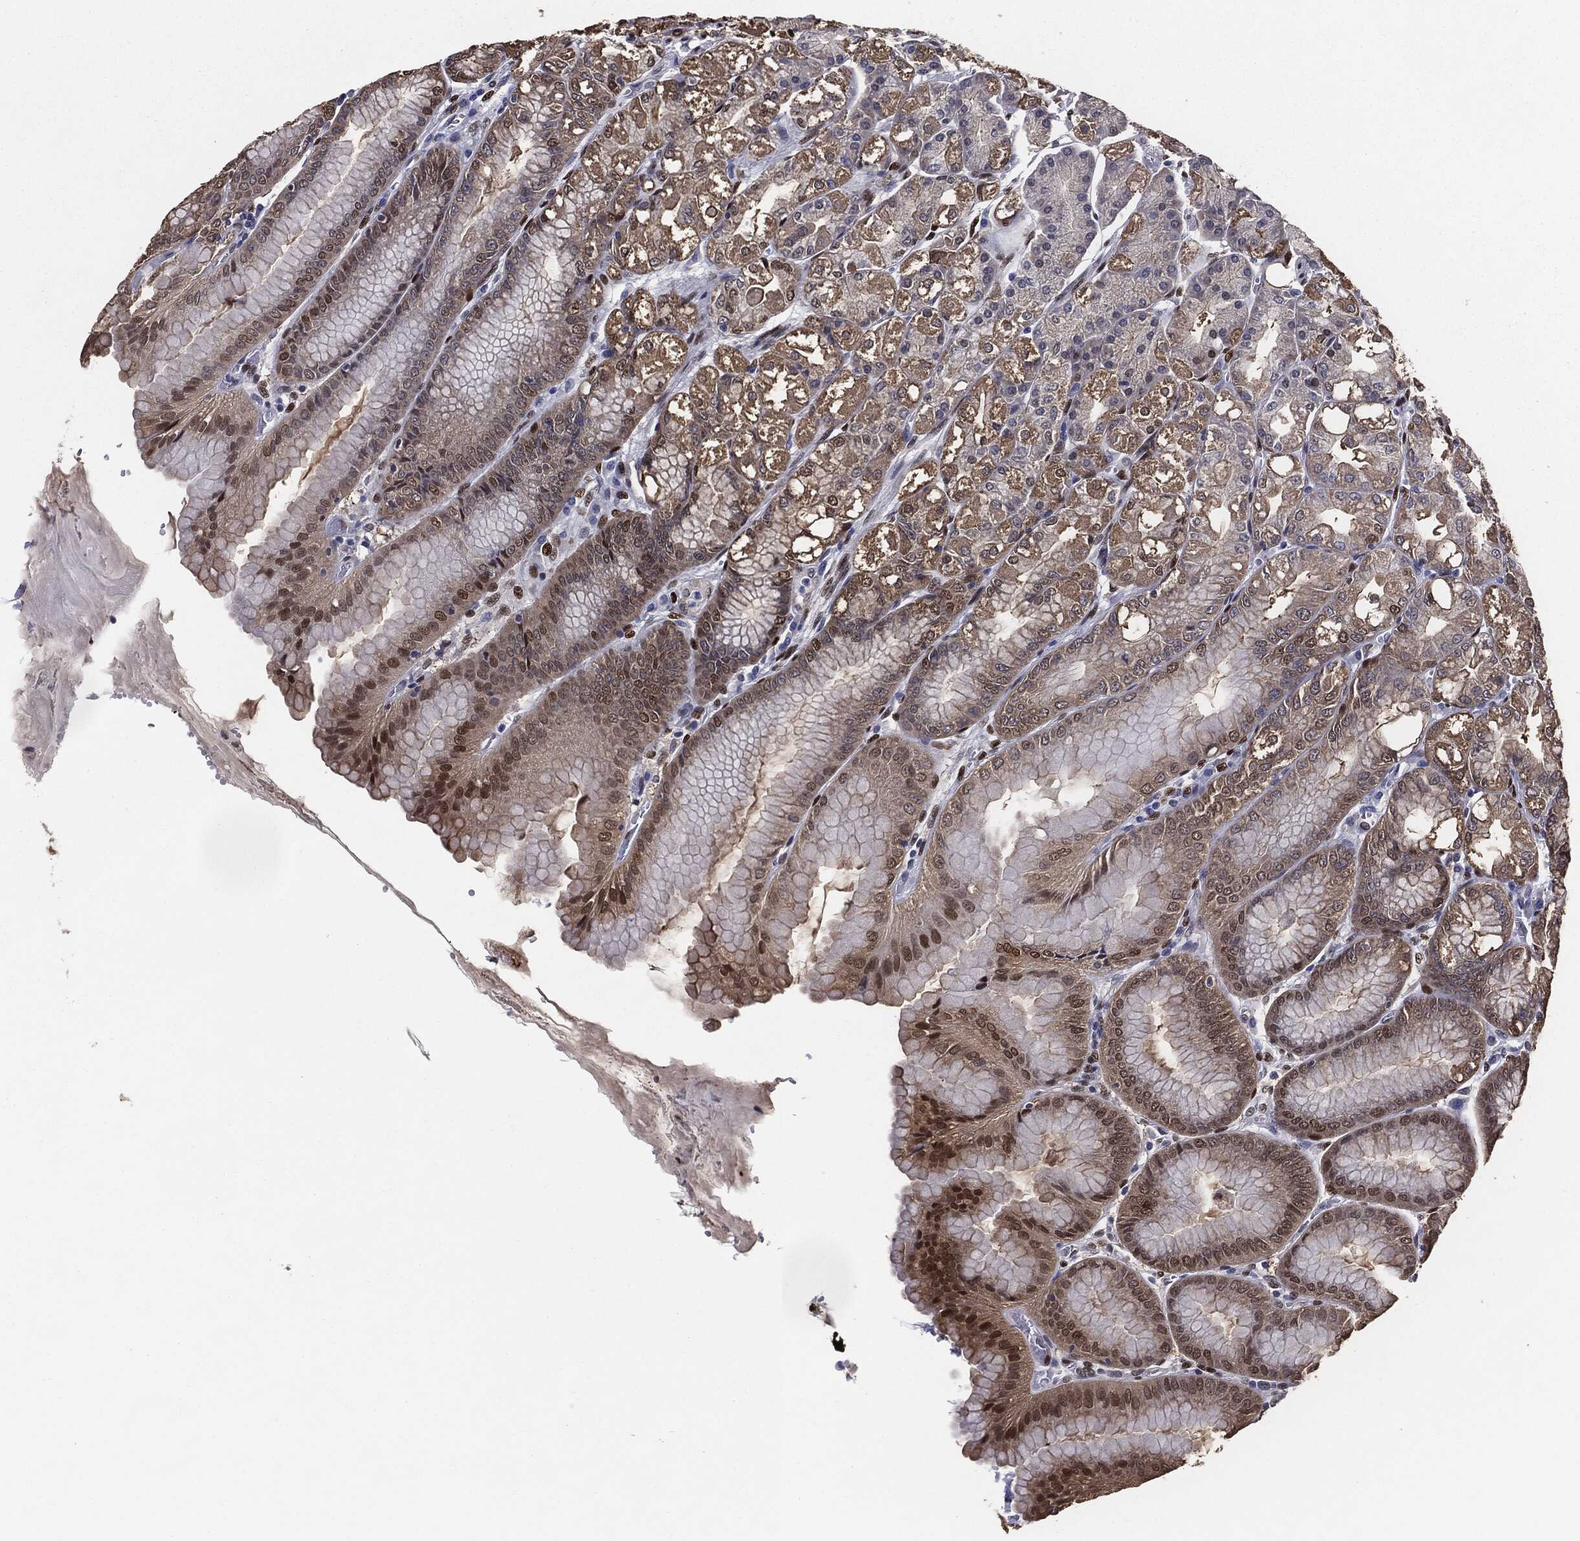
{"staining": {"intensity": "strong", "quantity": "25%-75%", "location": "nuclear"}, "tissue": "stomach", "cell_type": "Glandular cells", "image_type": "normal", "snomed": [{"axis": "morphology", "description": "Normal tissue, NOS"}, {"axis": "topography", "description": "Stomach"}], "caption": "High-power microscopy captured an immunohistochemistry (IHC) histopathology image of benign stomach, revealing strong nuclear staining in approximately 25%-75% of glandular cells. The staining was performed using DAB (3,3'-diaminobenzidine) to visualize the protein expression in brown, while the nuclei were stained in blue with hematoxylin (Magnification: 20x).", "gene": "JUN", "patient": {"sex": "male", "age": 71}}